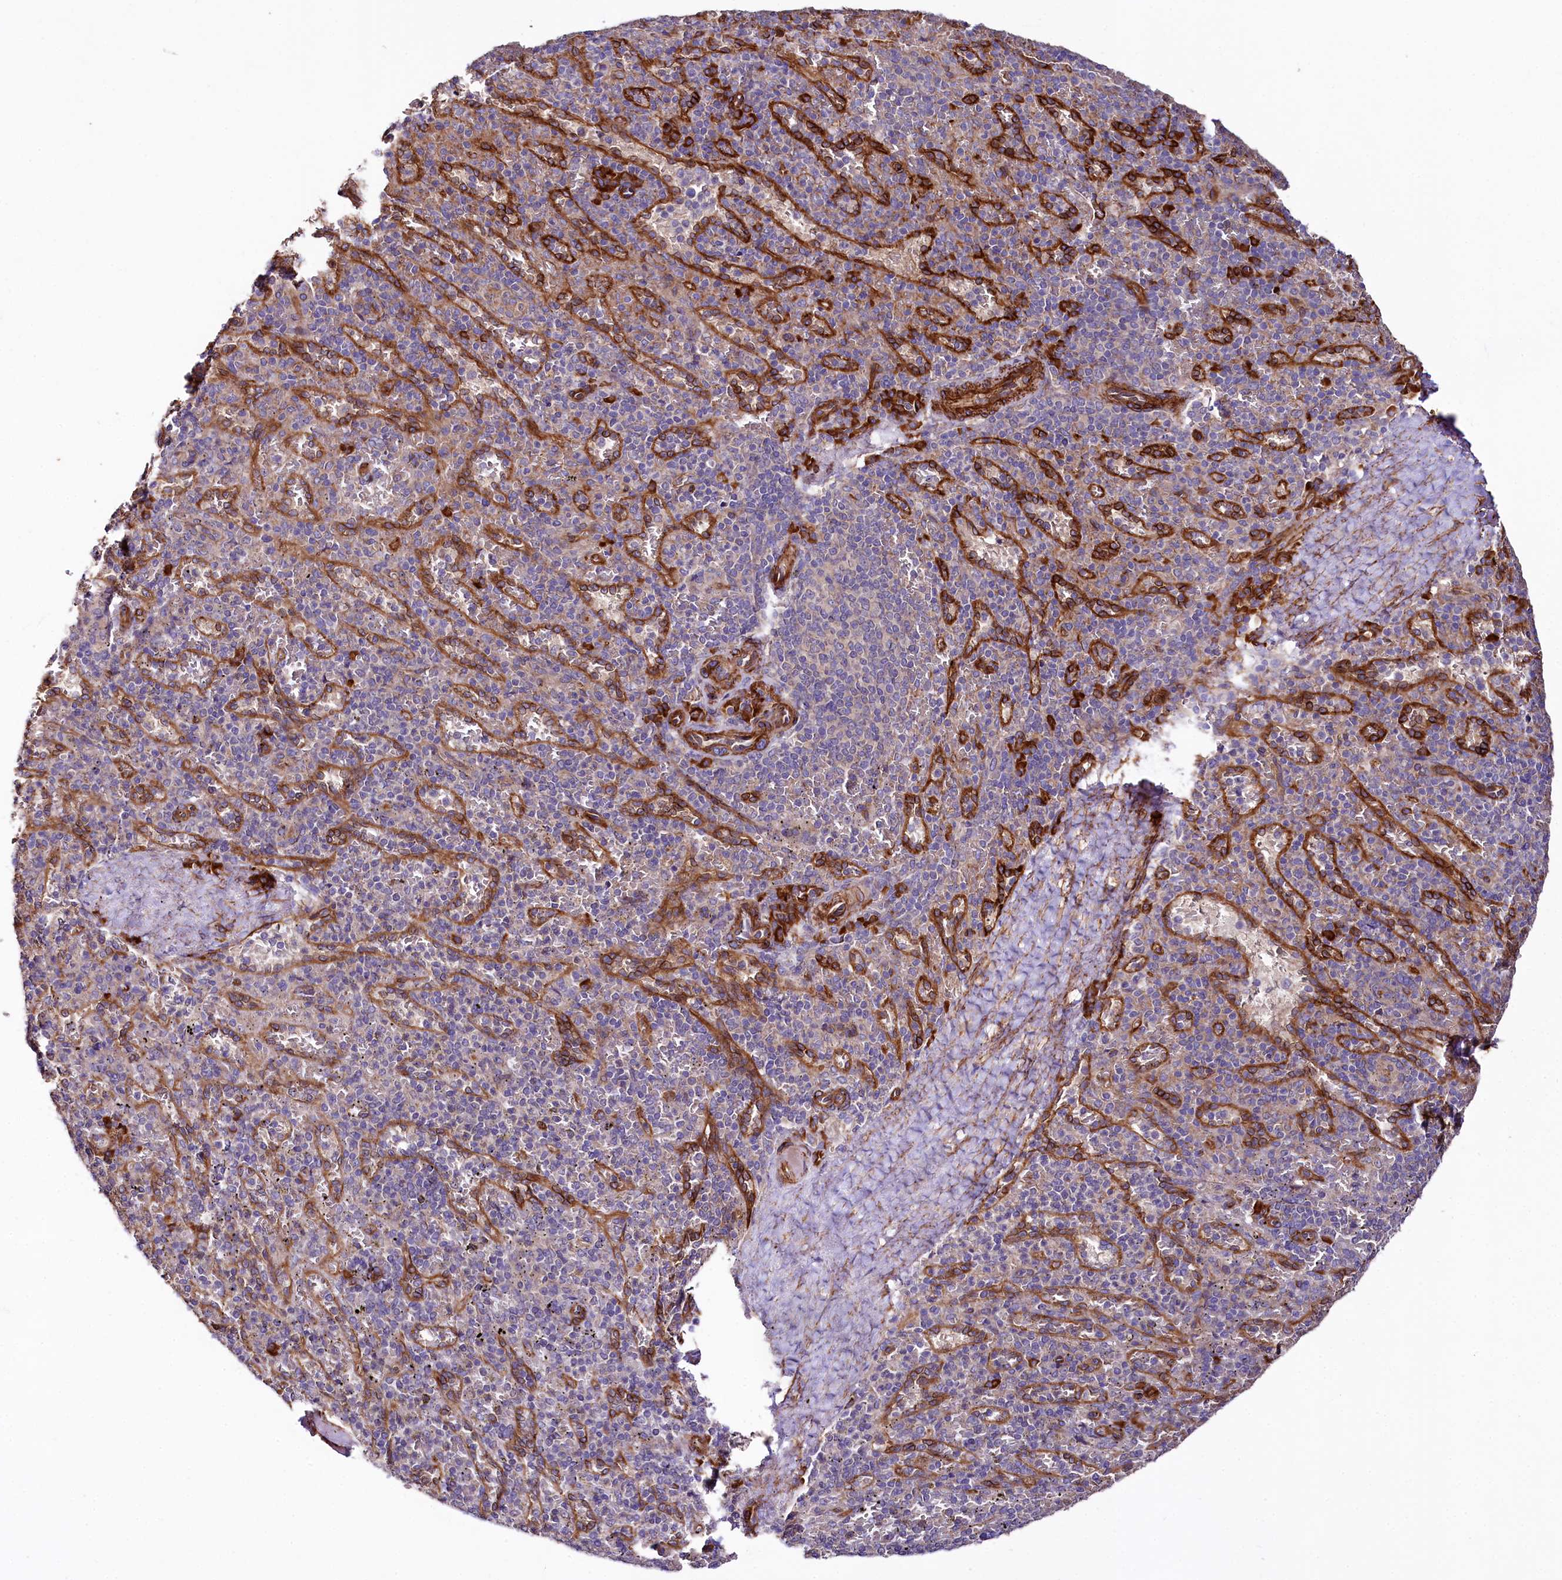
{"staining": {"intensity": "negative", "quantity": "none", "location": "none"}, "tissue": "spleen", "cell_type": "Cells in red pulp", "image_type": "normal", "snomed": [{"axis": "morphology", "description": "Normal tissue, NOS"}, {"axis": "topography", "description": "Spleen"}], "caption": "Immunohistochemical staining of unremarkable human spleen shows no significant staining in cells in red pulp.", "gene": "SPATS2", "patient": {"sex": "male", "age": 82}}